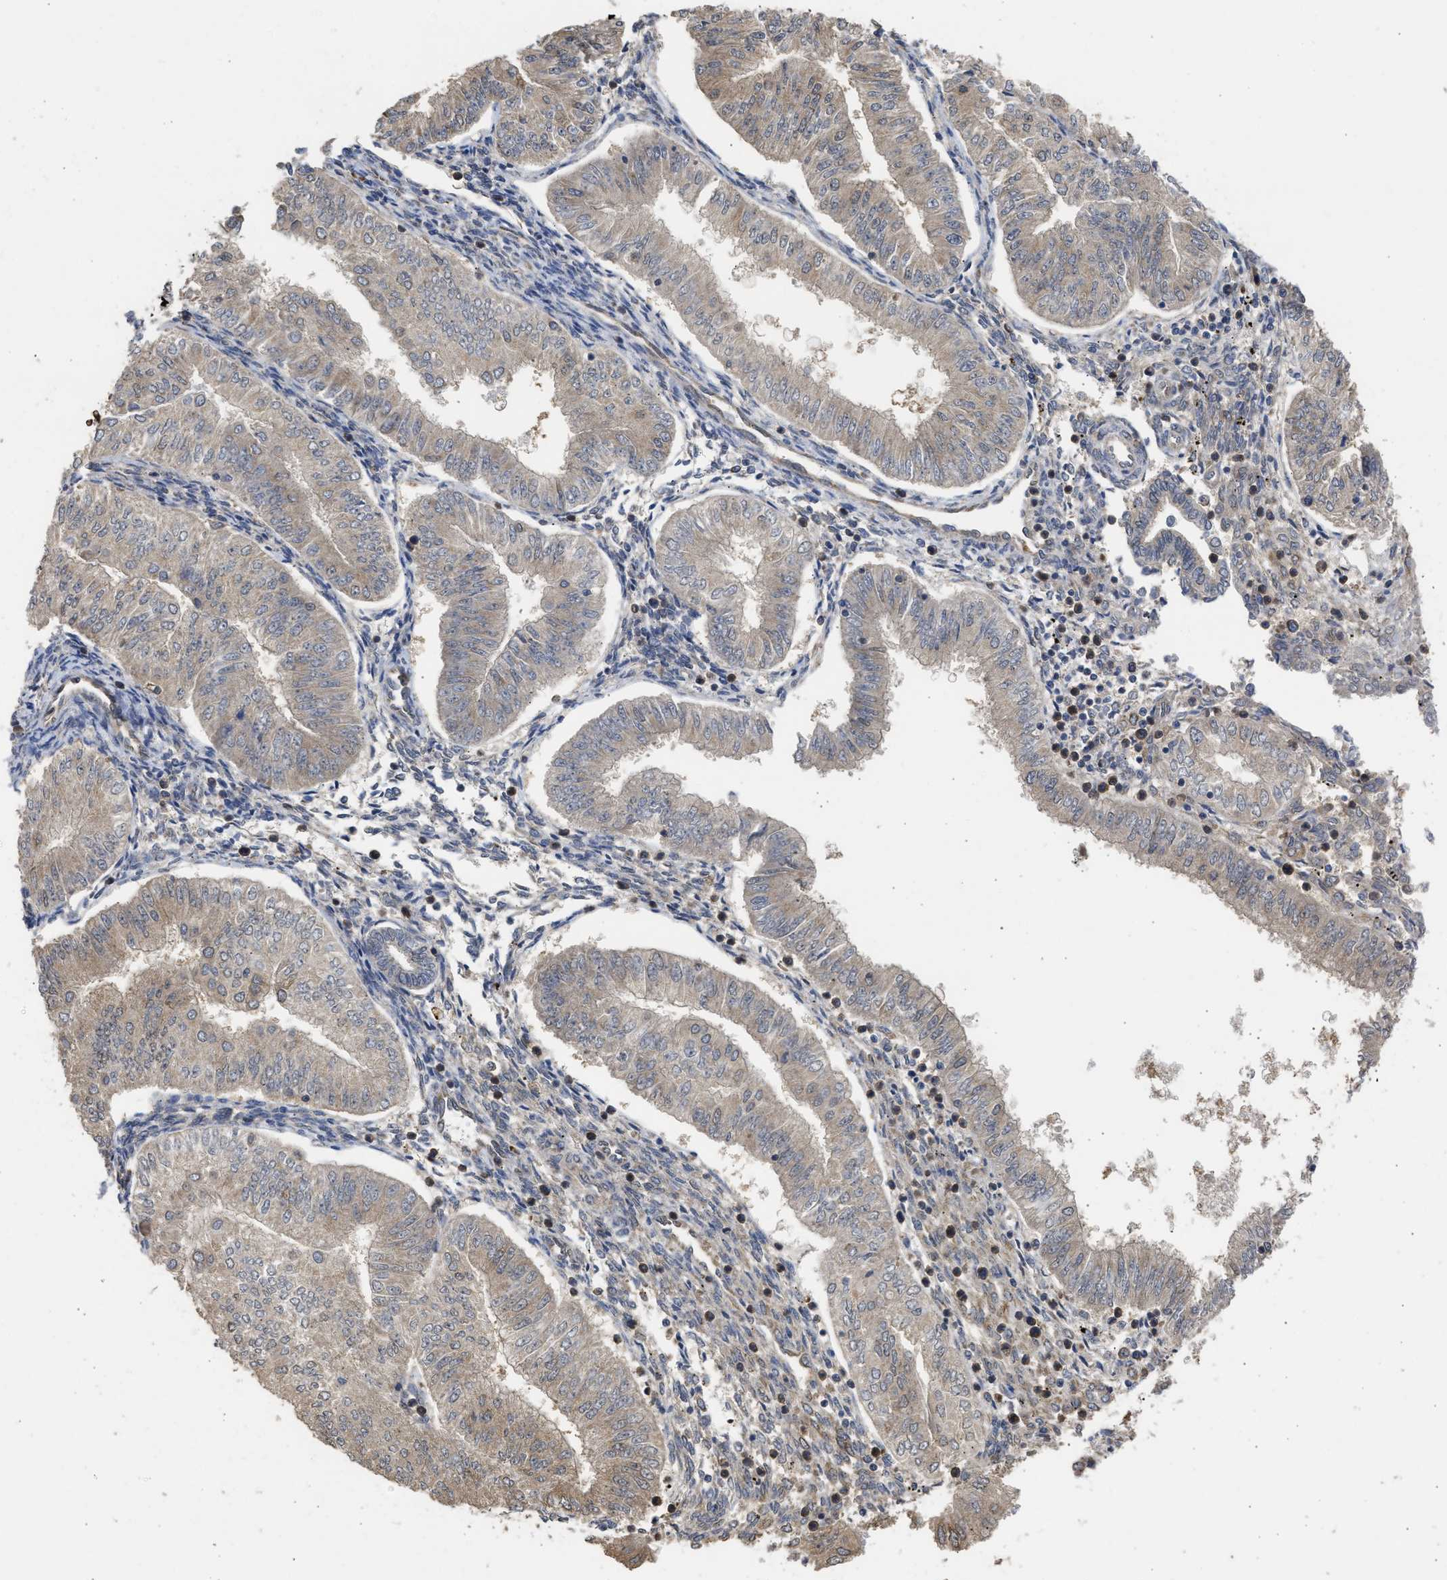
{"staining": {"intensity": "weak", "quantity": ">75%", "location": "cytoplasmic/membranous"}, "tissue": "endometrial cancer", "cell_type": "Tumor cells", "image_type": "cancer", "snomed": [{"axis": "morphology", "description": "Normal tissue, NOS"}, {"axis": "morphology", "description": "Adenocarcinoma, NOS"}, {"axis": "topography", "description": "Endometrium"}], "caption": "Brown immunohistochemical staining in endometrial cancer (adenocarcinoma) reveals weak cytoplasmic/membranous expression in about >75% of tumor cells. (DAB (3,3'-diaminobenzidine) = brown stain, brightfield microscopy at high magnification).", "gene": "DNAJC1", "patient": {"sex": "female", "age": 53}}